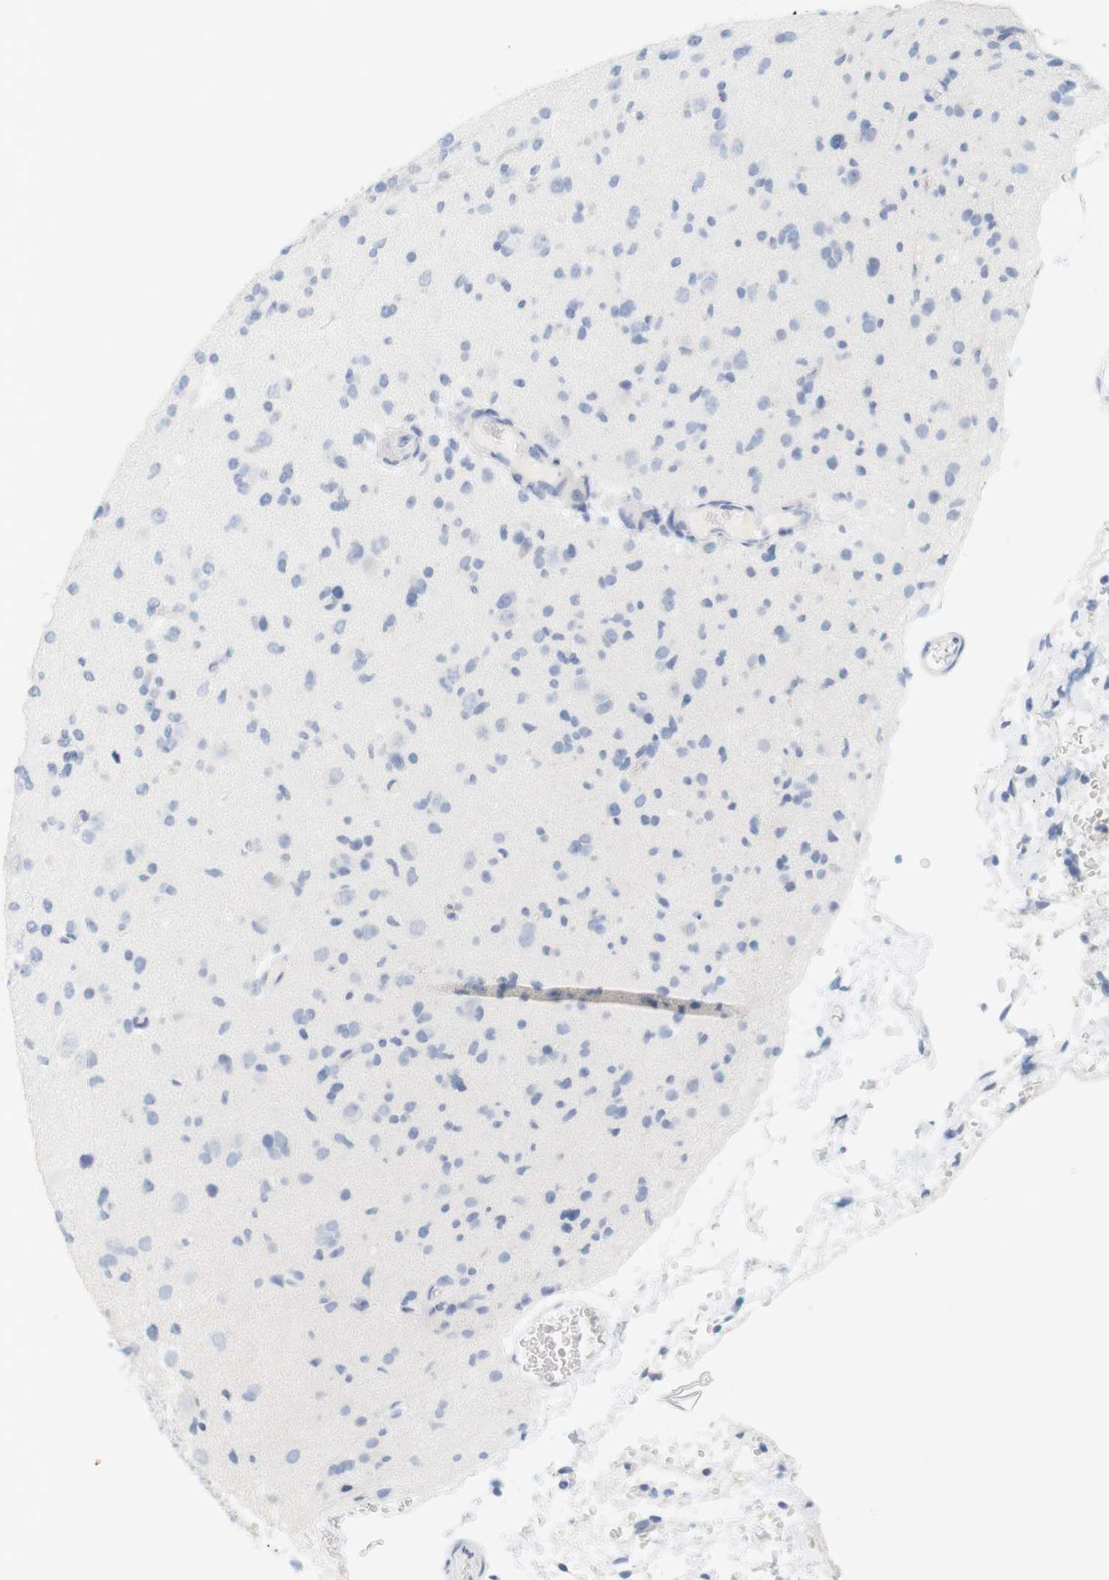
{"staining": {"intensity": "negative", "quantity": "none", "location": "none"}, "tissue": "glioma", "cell_type": "Tumor cells", "image_type": "cancer", "snomed": [{"axis": "morphology", "description": "Glioma, malignant, Low grade"}, {"axis": "topography", "description": "Brain"}], "caption": "The IHC histopathology image has no significant expression in tumor cells of malignant glioma (low-grade) tissue.", "gene": "OPRM1", "patient": {"sex": "female", "age": 22}}